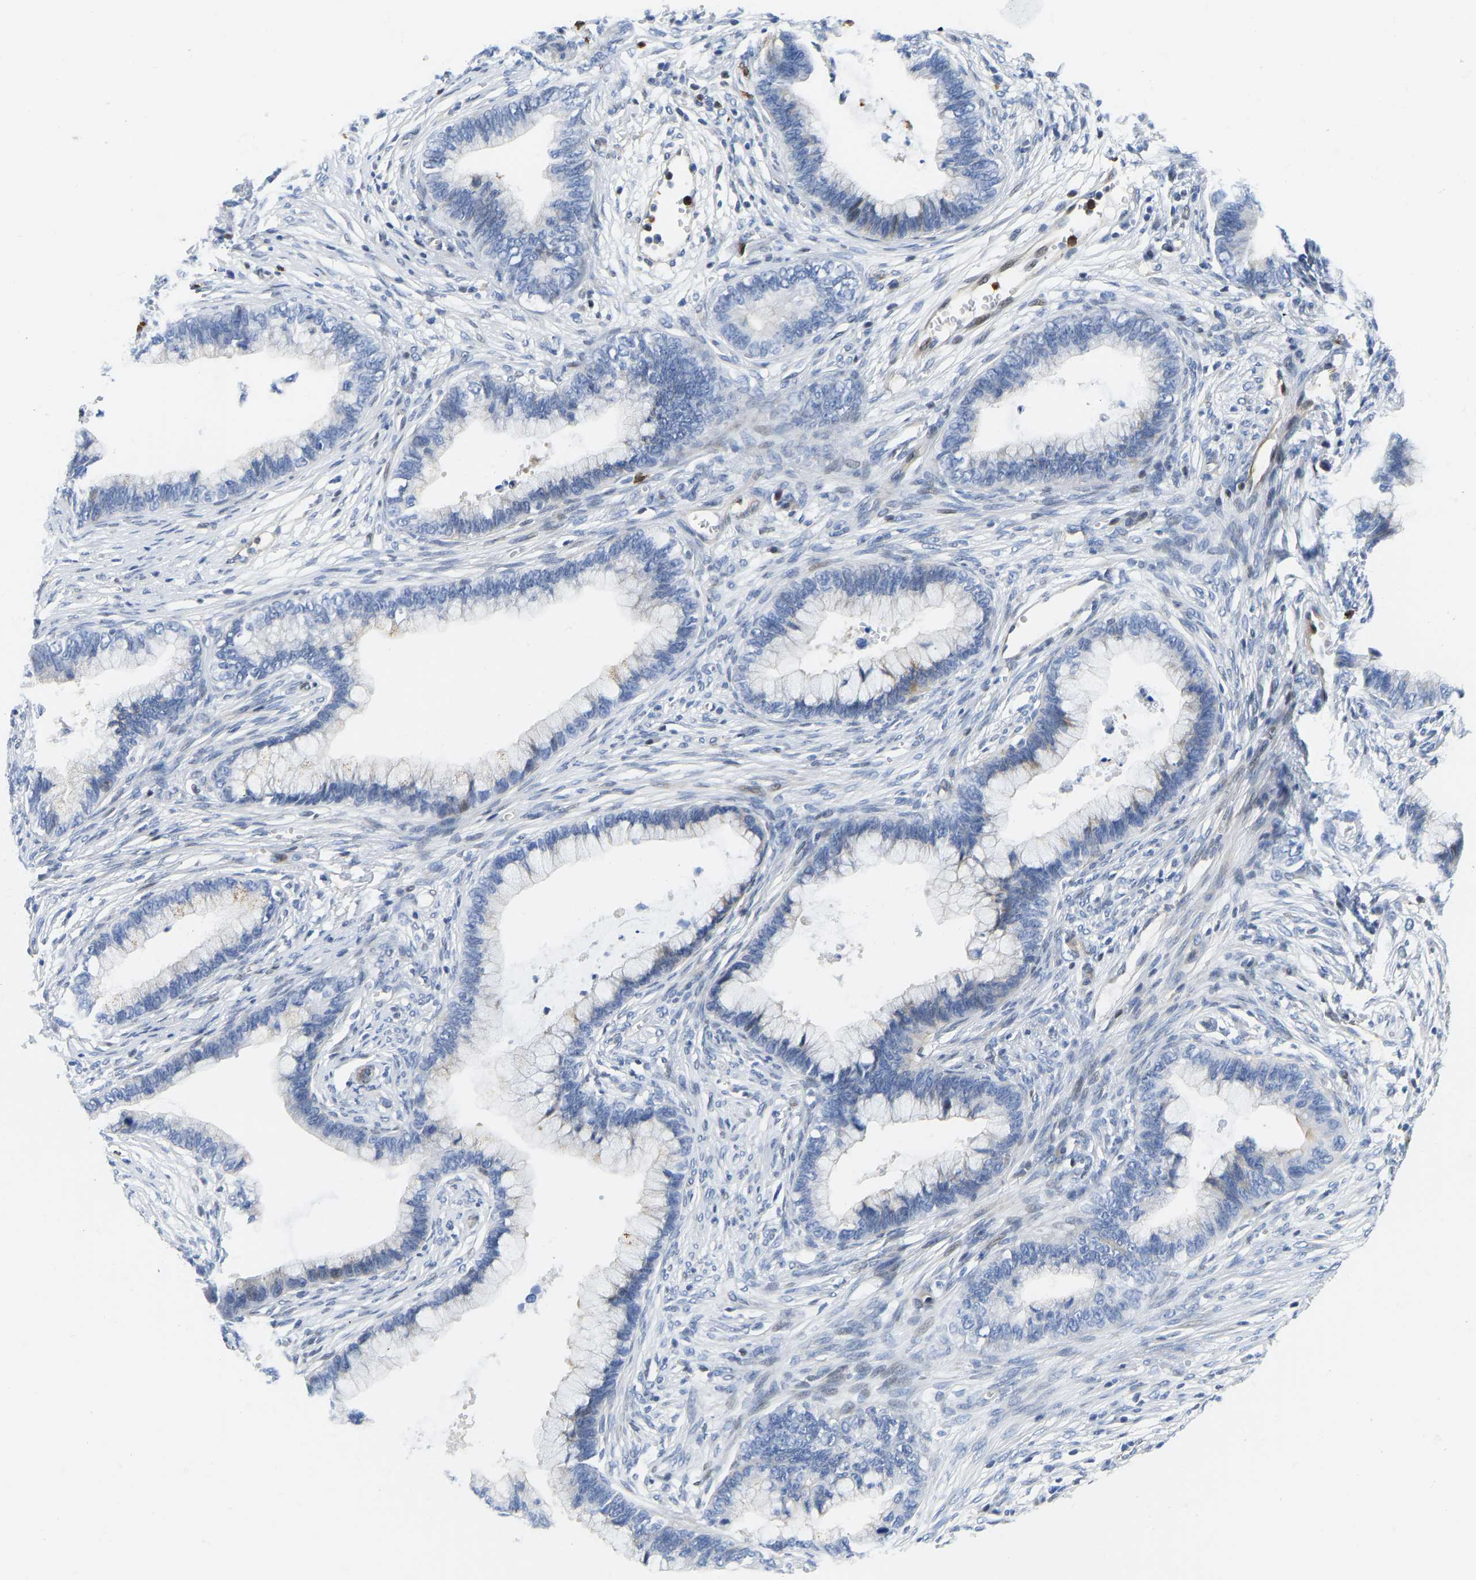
{"staining": {"intensity": "negative", "quantity": "none", "location": "none"}, "tissue": "cervical cancer", "cell_type": "Tumor cells", "image_type": "cancer", "snomed": [{"axis": "morphology", "description": "Adenocarcinoma, NOS"}, {"axis": "topography", "description": "Cervix"}], "caption": "This is a micrograph of immunohistochemistry (IHC) staining of cervical cancer (adenocarcinoma), which shows no staining in tumor cells.", "gene": "HDAC5", "patient": {"sex": "female", "age": 44}}